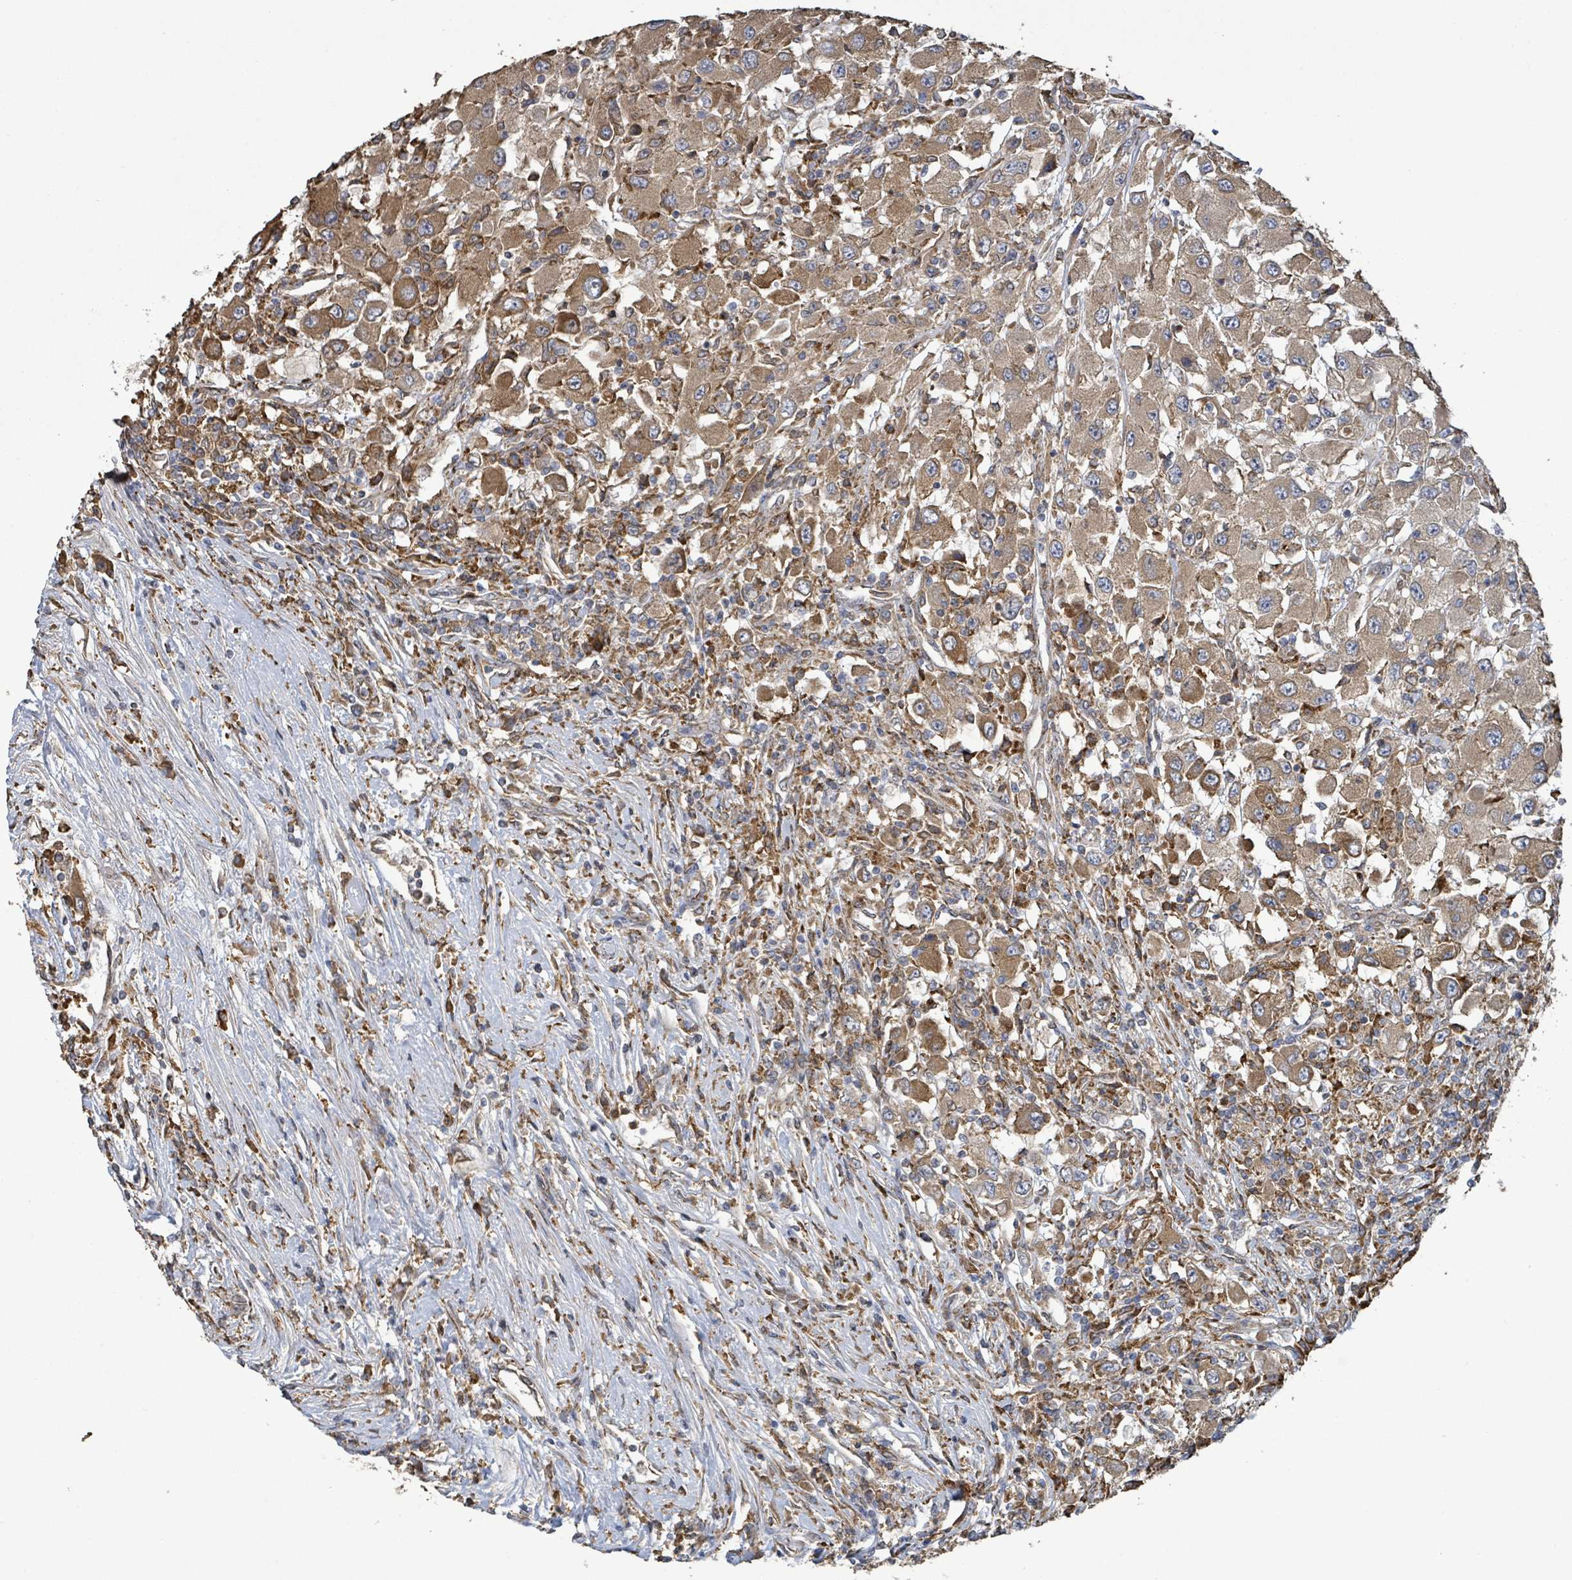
{"staining": {"intensity": "moderate", "quantity": ">75%", "location": "cytoplasmic/membranous"}, "tissue": "renal cancer", "cell_type": "Tumor cells", "image_type": "cancer", "snomed": [{"axis": "morphology", "description": "Adenocarcinoma, NOS"}, {"axis": "topography", "description": "Kidney"}], "caption": "An image of human renal adenocarcinoma stained for a protein displays moderate cytoplasmic/membranous brown staining in tumor cells. Using DAB (3,3'-diaminobenzidine) (brown) and hematoxylin (blue) stains, captured at high magnification using brightfield microscopy.", "gene": "ARPIN", "patient": {"sex": "female", "age": 67}}